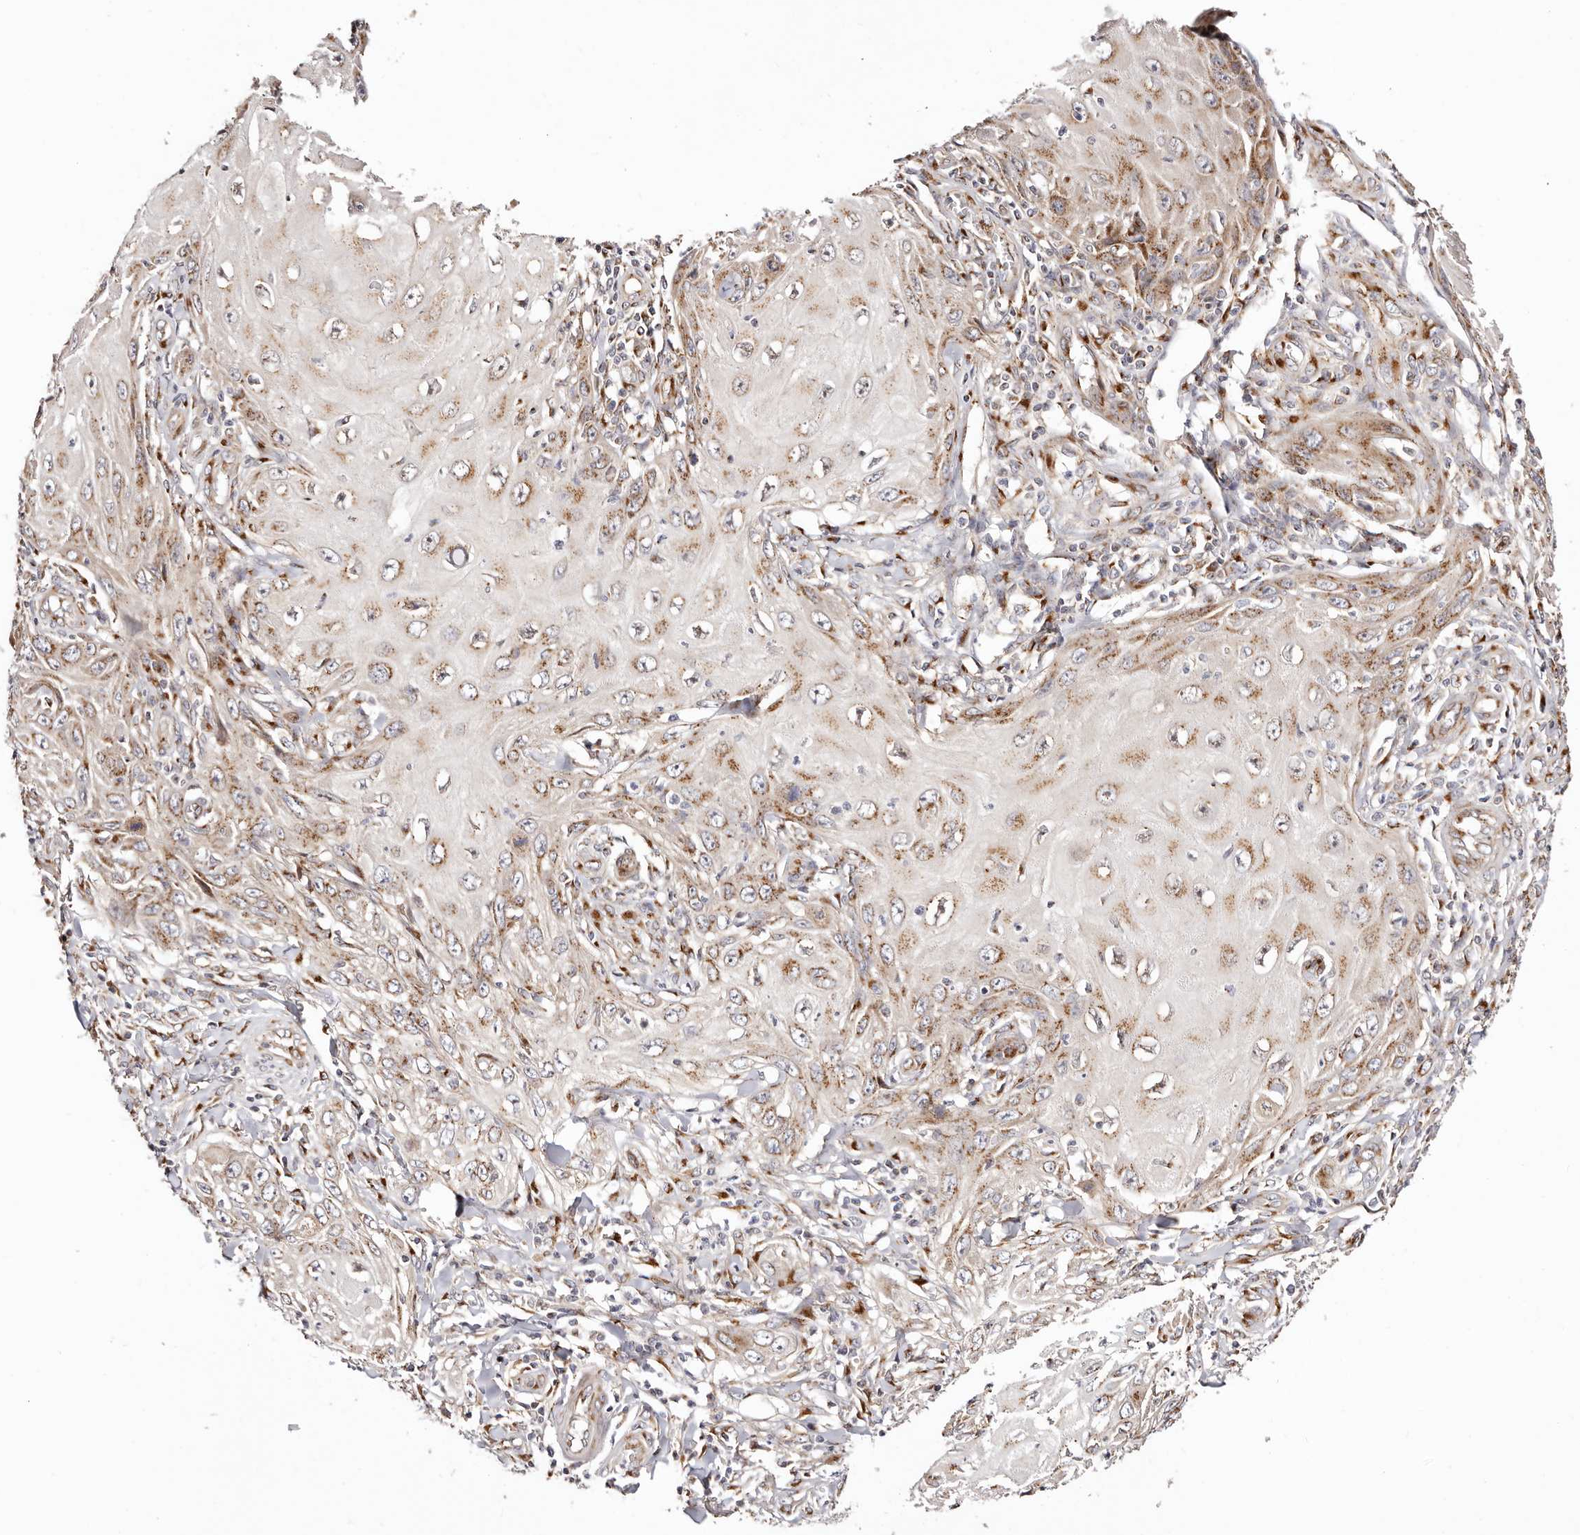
{"staining": {"intensity": "moderate", "quantity": "<25%", "location": "cytoplasmic/membranous"}, "tissue": "skin cancer", "cell_type": "Tumor cells", "image_type": "cancer", "snomed": [{"axis": "morphology", "description": "Squamous cell carcinoma, NOS"}, {"axis": "topography", "description": "Skin"}], "caption": "This is an image of immunohistochemistry staining of squamous cell carcinoma (skin), which shows moderate staining in the cytoplasmic/membranous of tumor cells.", "gene": "MAPK6", "patient": {"sex": "female", "age": 73}}